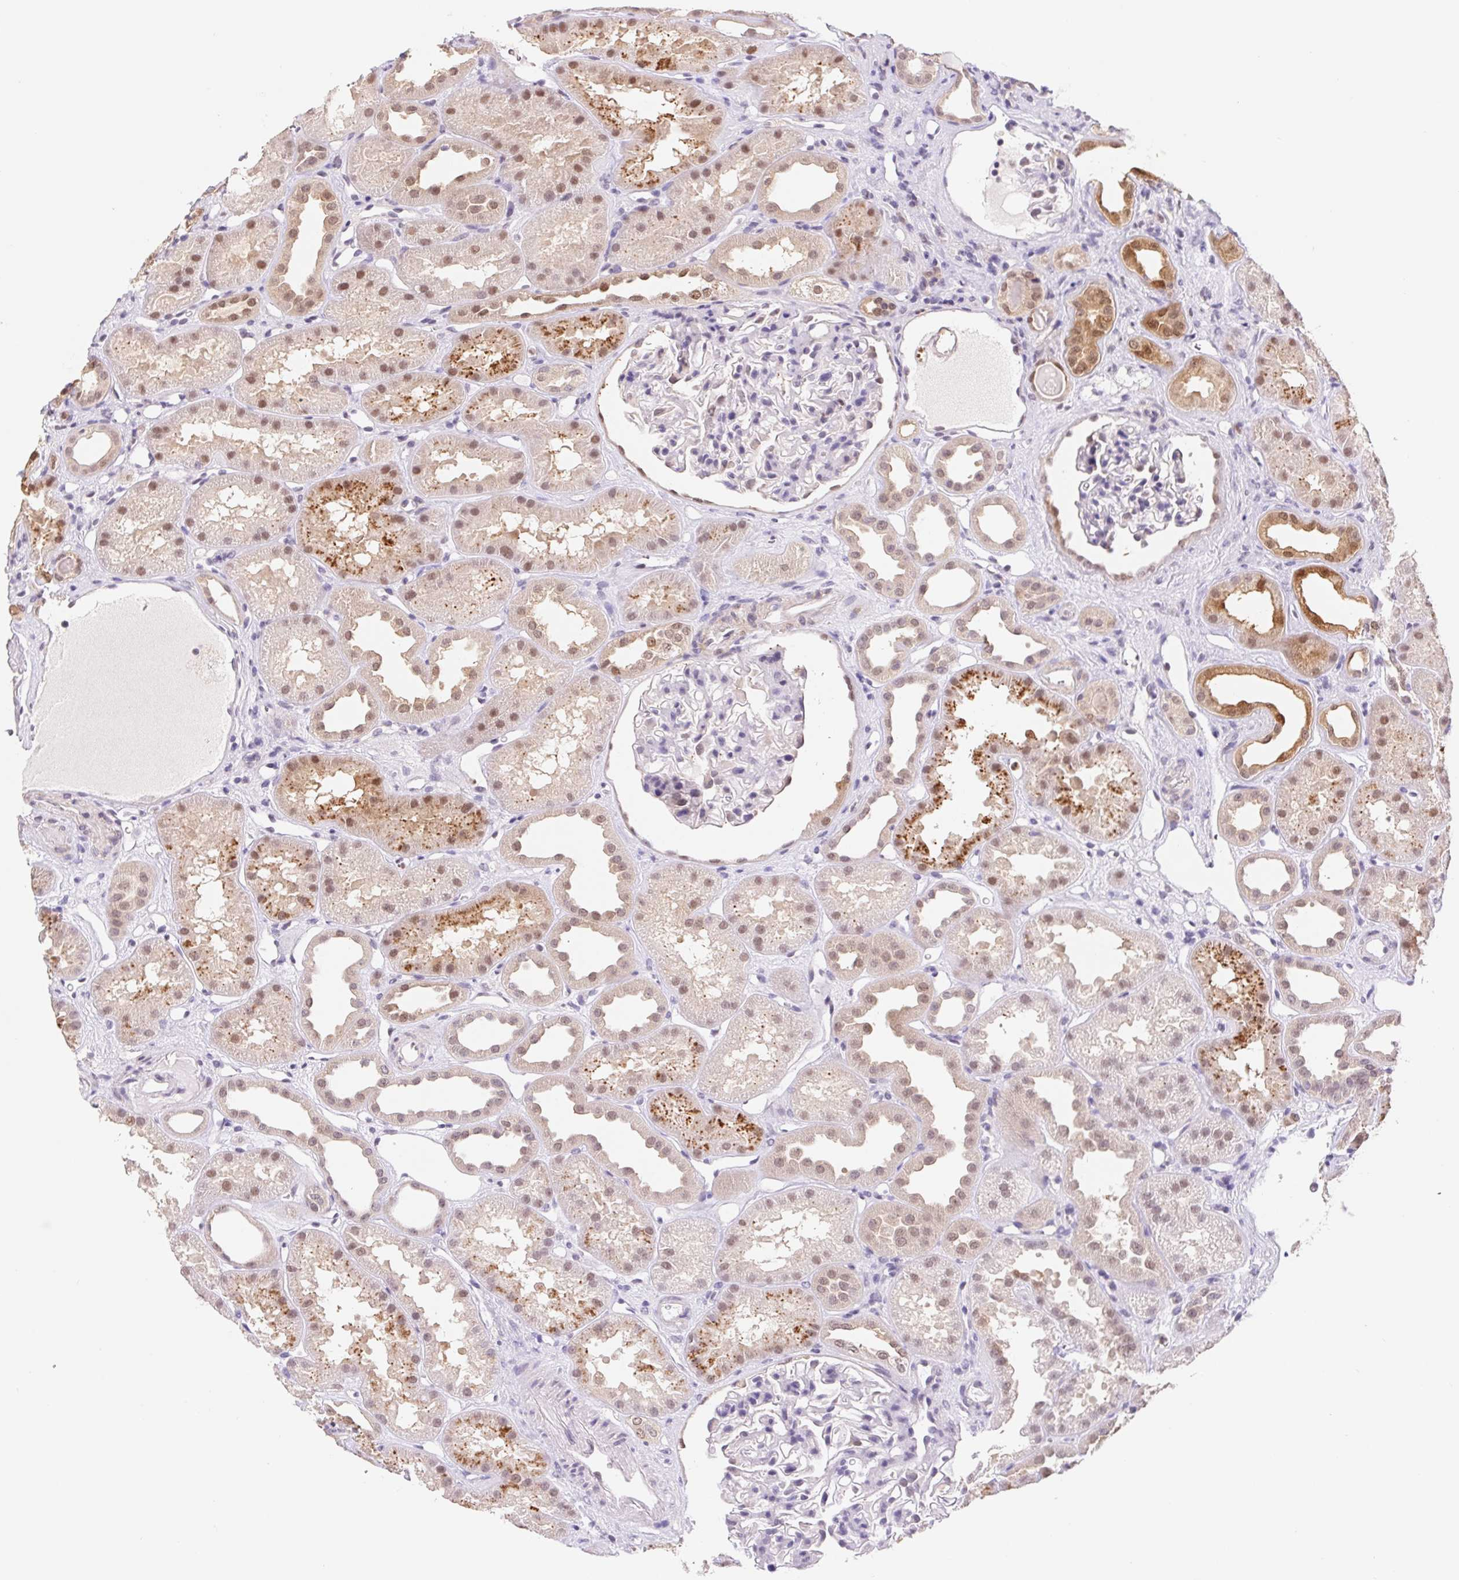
{"staining": {"intensity": "negative", "quantity": "none", "location": "none"}, "tissue": "kidney", "cell_type": "Cells in glomeruli", "image_type": "normal", "snomed": [{"axis": "morphology", "description": "Normal tissue, NOS"}, {"axis": "topography", "description": "Kidney"}], "caption": "This is an immunohistochemistry image of unremarkable kidney. There is no positivity in cells in glomeruli.", "gene": "L3MBTL4", "patient": {"sex": "male", "age": 61}}